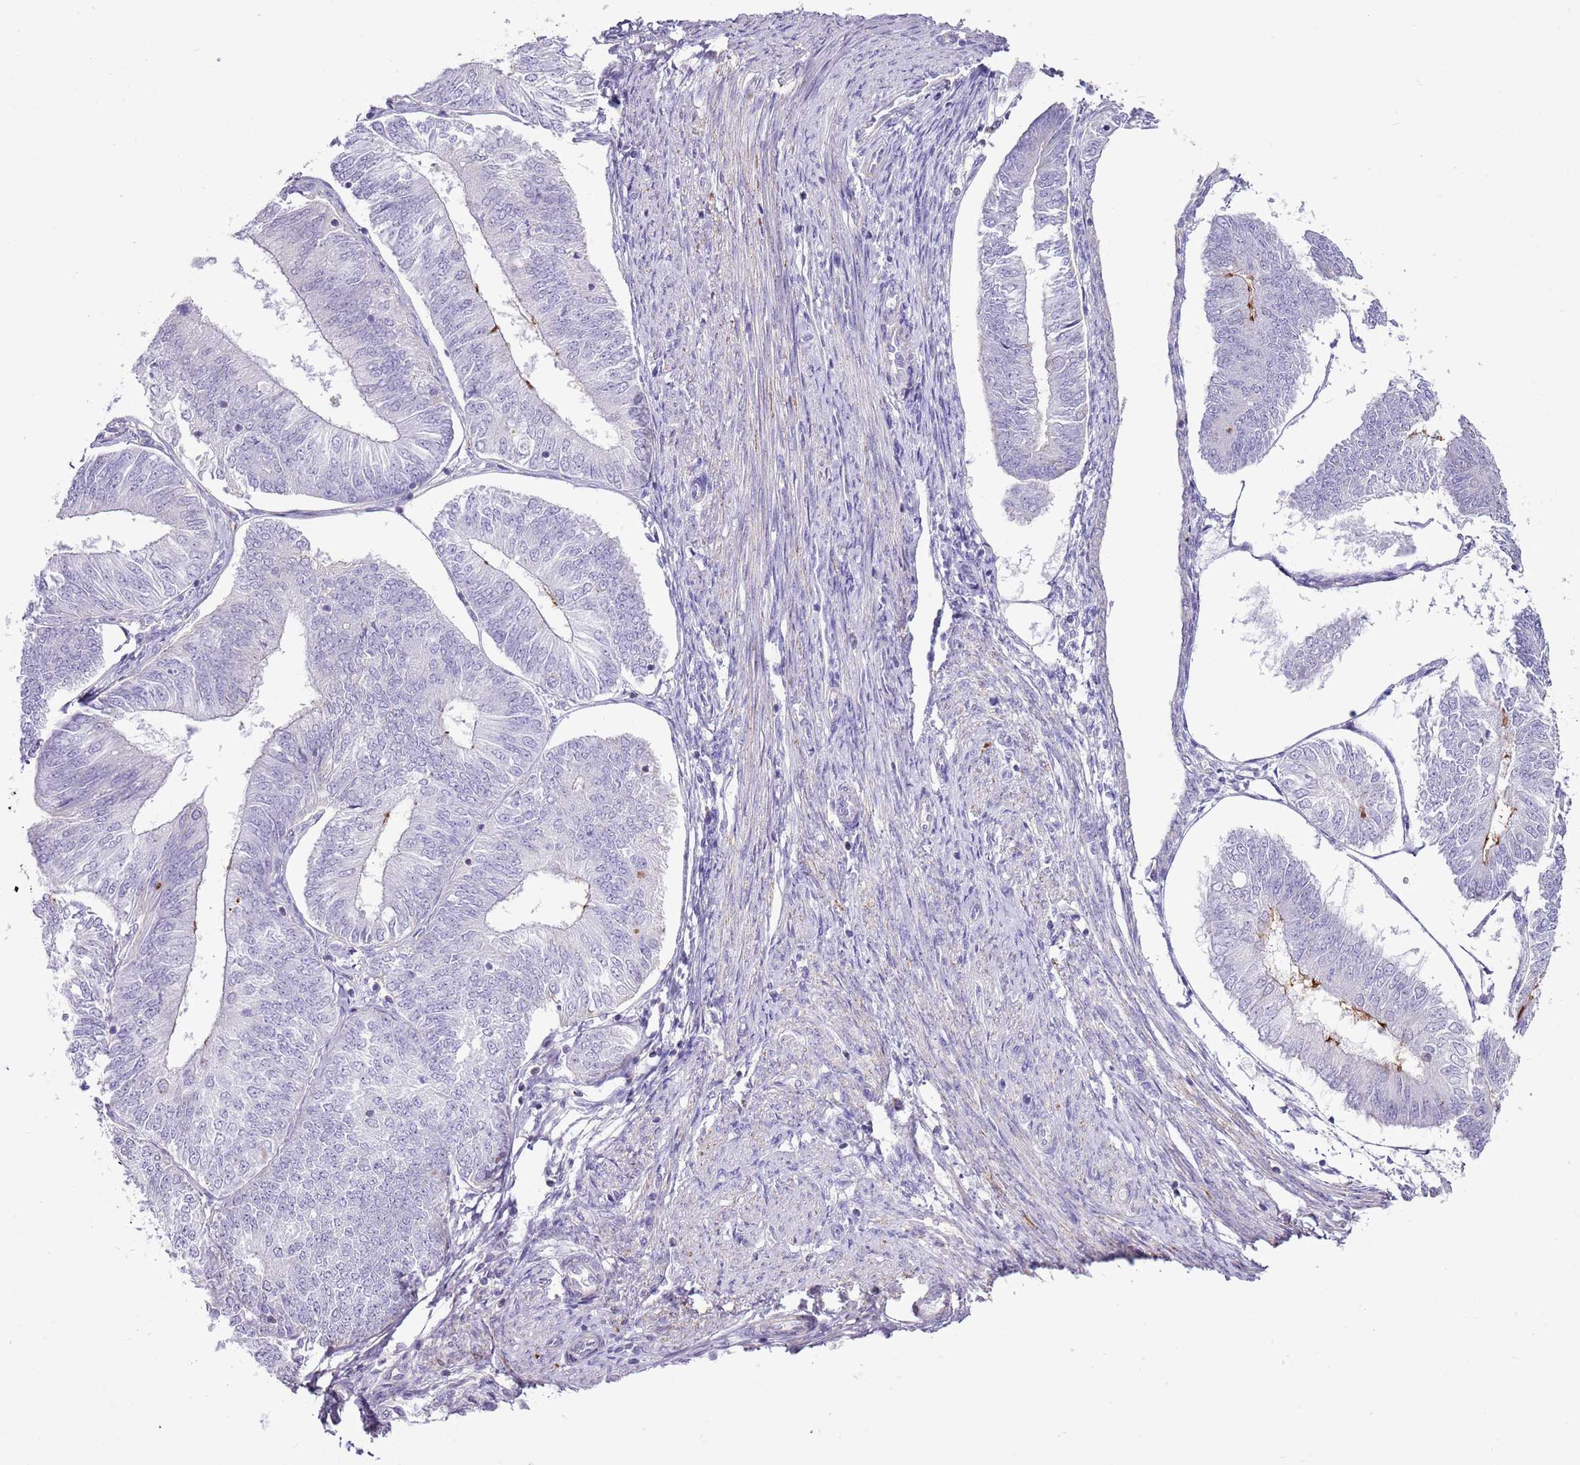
{"staining": {"intensity": "negative", "quantity": "none", "location": "none"}, "tissue": "endometrial cancer", "cell_type": "Tumor cells", "image_type": "cancer", "snomed": [{"axis": "morphology", "description": "Adenocarcinoma, NOS"}, {"axis": "topography", "description": "Endometrium"}], "caption": "Immunohistochemistry (IHC) photomicrograph of neoplastic tissue: adenocarcinoma (endometrial) stained with DAB displays no significant protein expression in tumor cells.", "gene": "SLC23A1", "patient": {"sex": "female", "age": 58}}